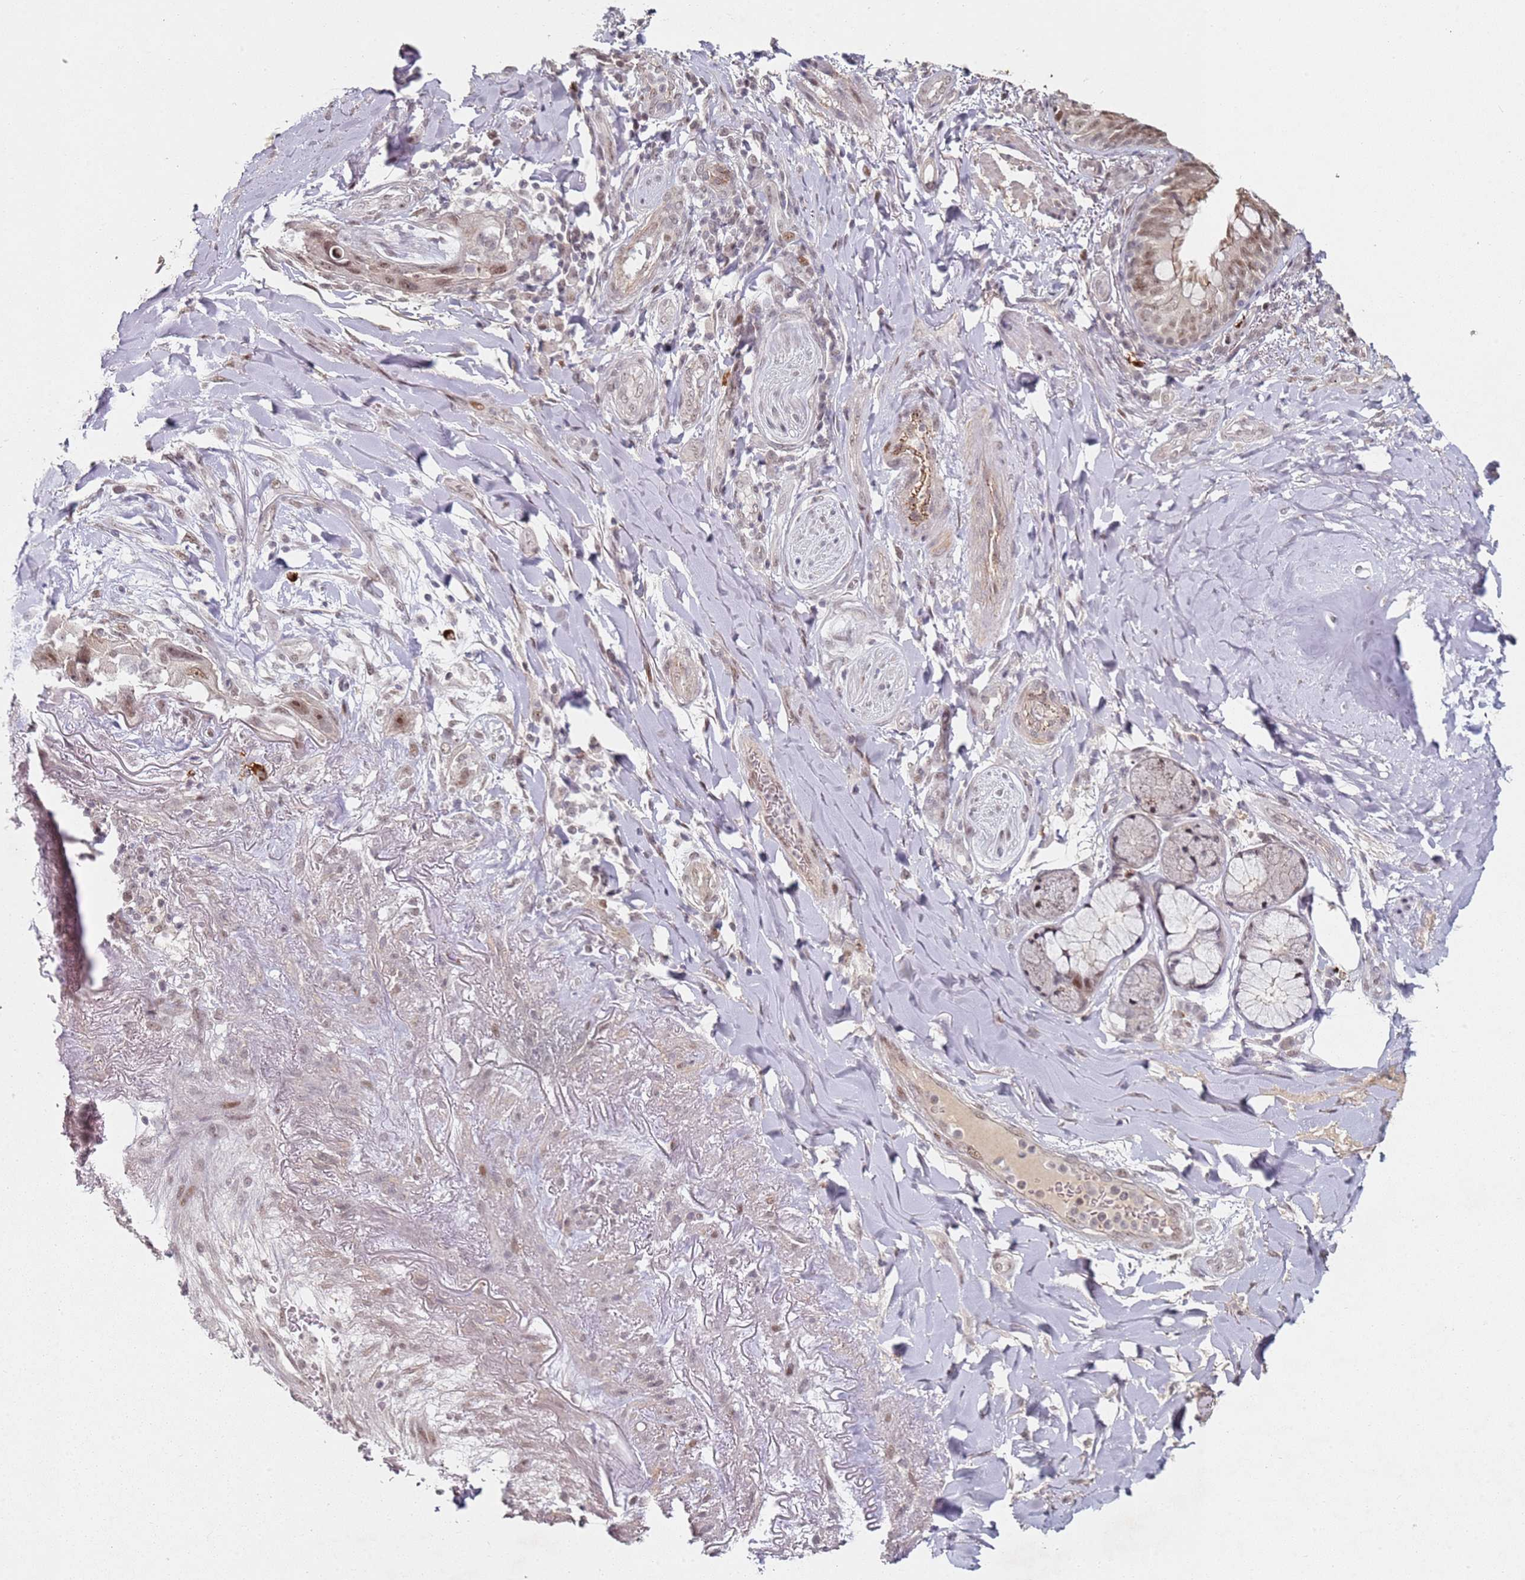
{"staining": {"intensity": "moderate", "quantity": ">75%", "location": "cytoplasmic/membranous,nuclear"}, "tissue": "nasopharynx", "cell_type": "Respiratory epithelial cells", "image_type": "normal", "snomed": [{"axis": "morphology", "description": "Normal tissue, NOS"}, {"axis": "topography", "description": "Nasopharynx"}], "caption": "Unremarkable nasopharynx shows moderate cytoplasmic/membranous,nuclear staining in approximately >75% of respiratory epithelial cells, visualized by immunohistochemistry. The staining was performed using DAB, with brown indicating positive protein expression. Nuclei are stained blue with hematoxylin.", "gene": "ATF6B", "patient": {"sex": "male", "age": 64}}